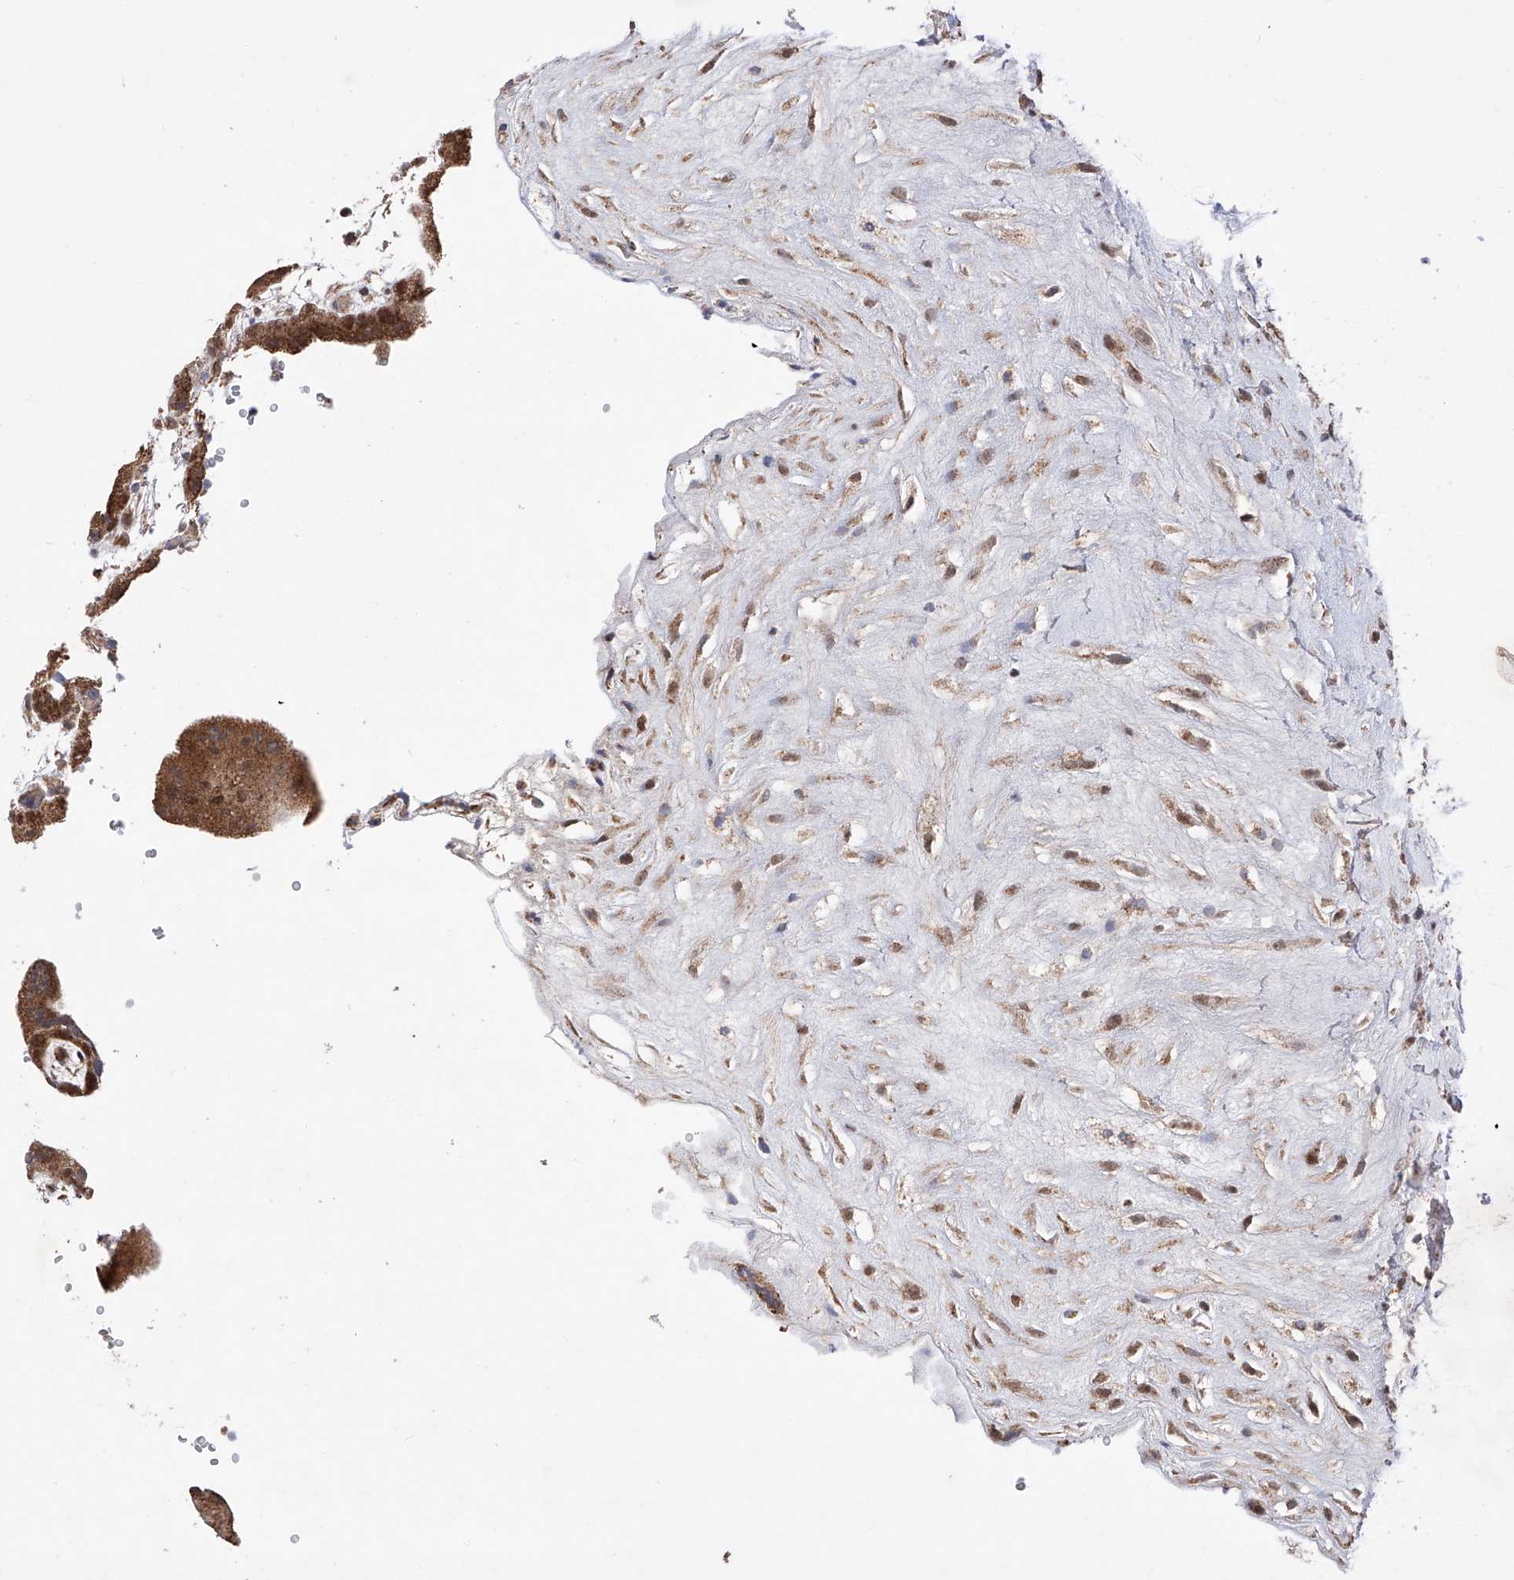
{"staining": {"intensity": "moderate", "quantity": ">75%", "location": "cytoplasmic/membranous,nuclear"}, "tissue": "placenta", "cell_type": "Decidual cells", "image_type": "normal", "snomed": [{"axis": "morphology", "description": "Normal tissue, NOS"}, {"axis": "topography", "description": "Placenta"}], "caption": "This photomicrograph exhibits immunohistochemistry (IHC) staining of unremarkable human placenta, with medium moderate cytoplasmic/membranous,nuclear expression in about >75% of decidual cells.", "gene": "SDHAF4", "patient": {"sex": "female", "age": 18}}